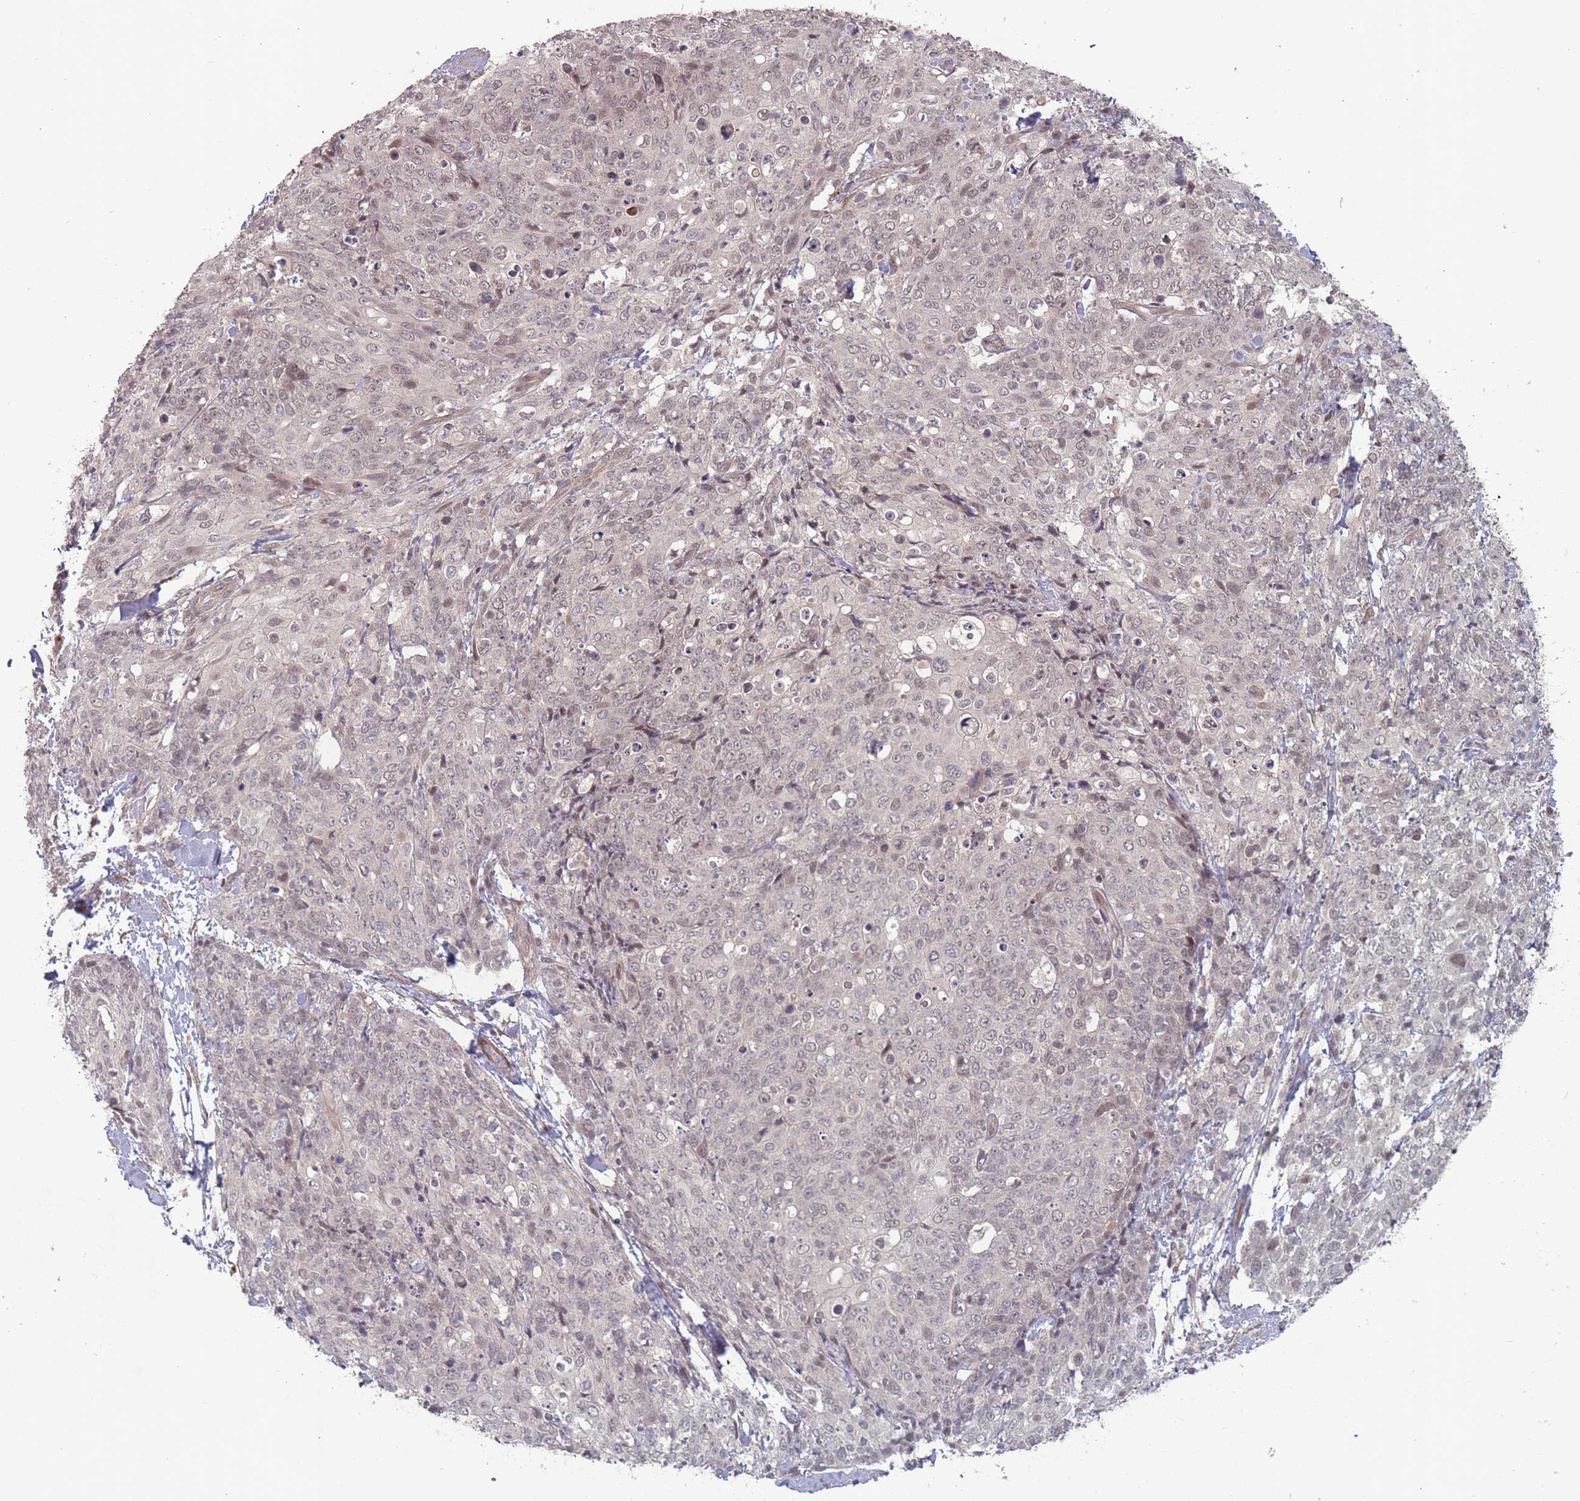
{"staining": {"intensity": "weak", "quantity": "25%-75%", "location": "nuclear"}, "tissue": "skin cancer", "cell_type": "Tumor cells", "image_type": "cancer", "snomed": [{"axis": "morphology", "description": "Squamous cell carcinoma, NOS"}, {"axis": "topography", "description": "Skin"}, {"axis": "topography", "description": "Vulva"}], "caption": "Squamous cell carcinoma (skin) stained with a protein marker exhibits weak staining in tumor cells.", "gene": "CNTRL", "patient": {"sex": "female", "age": 85}}